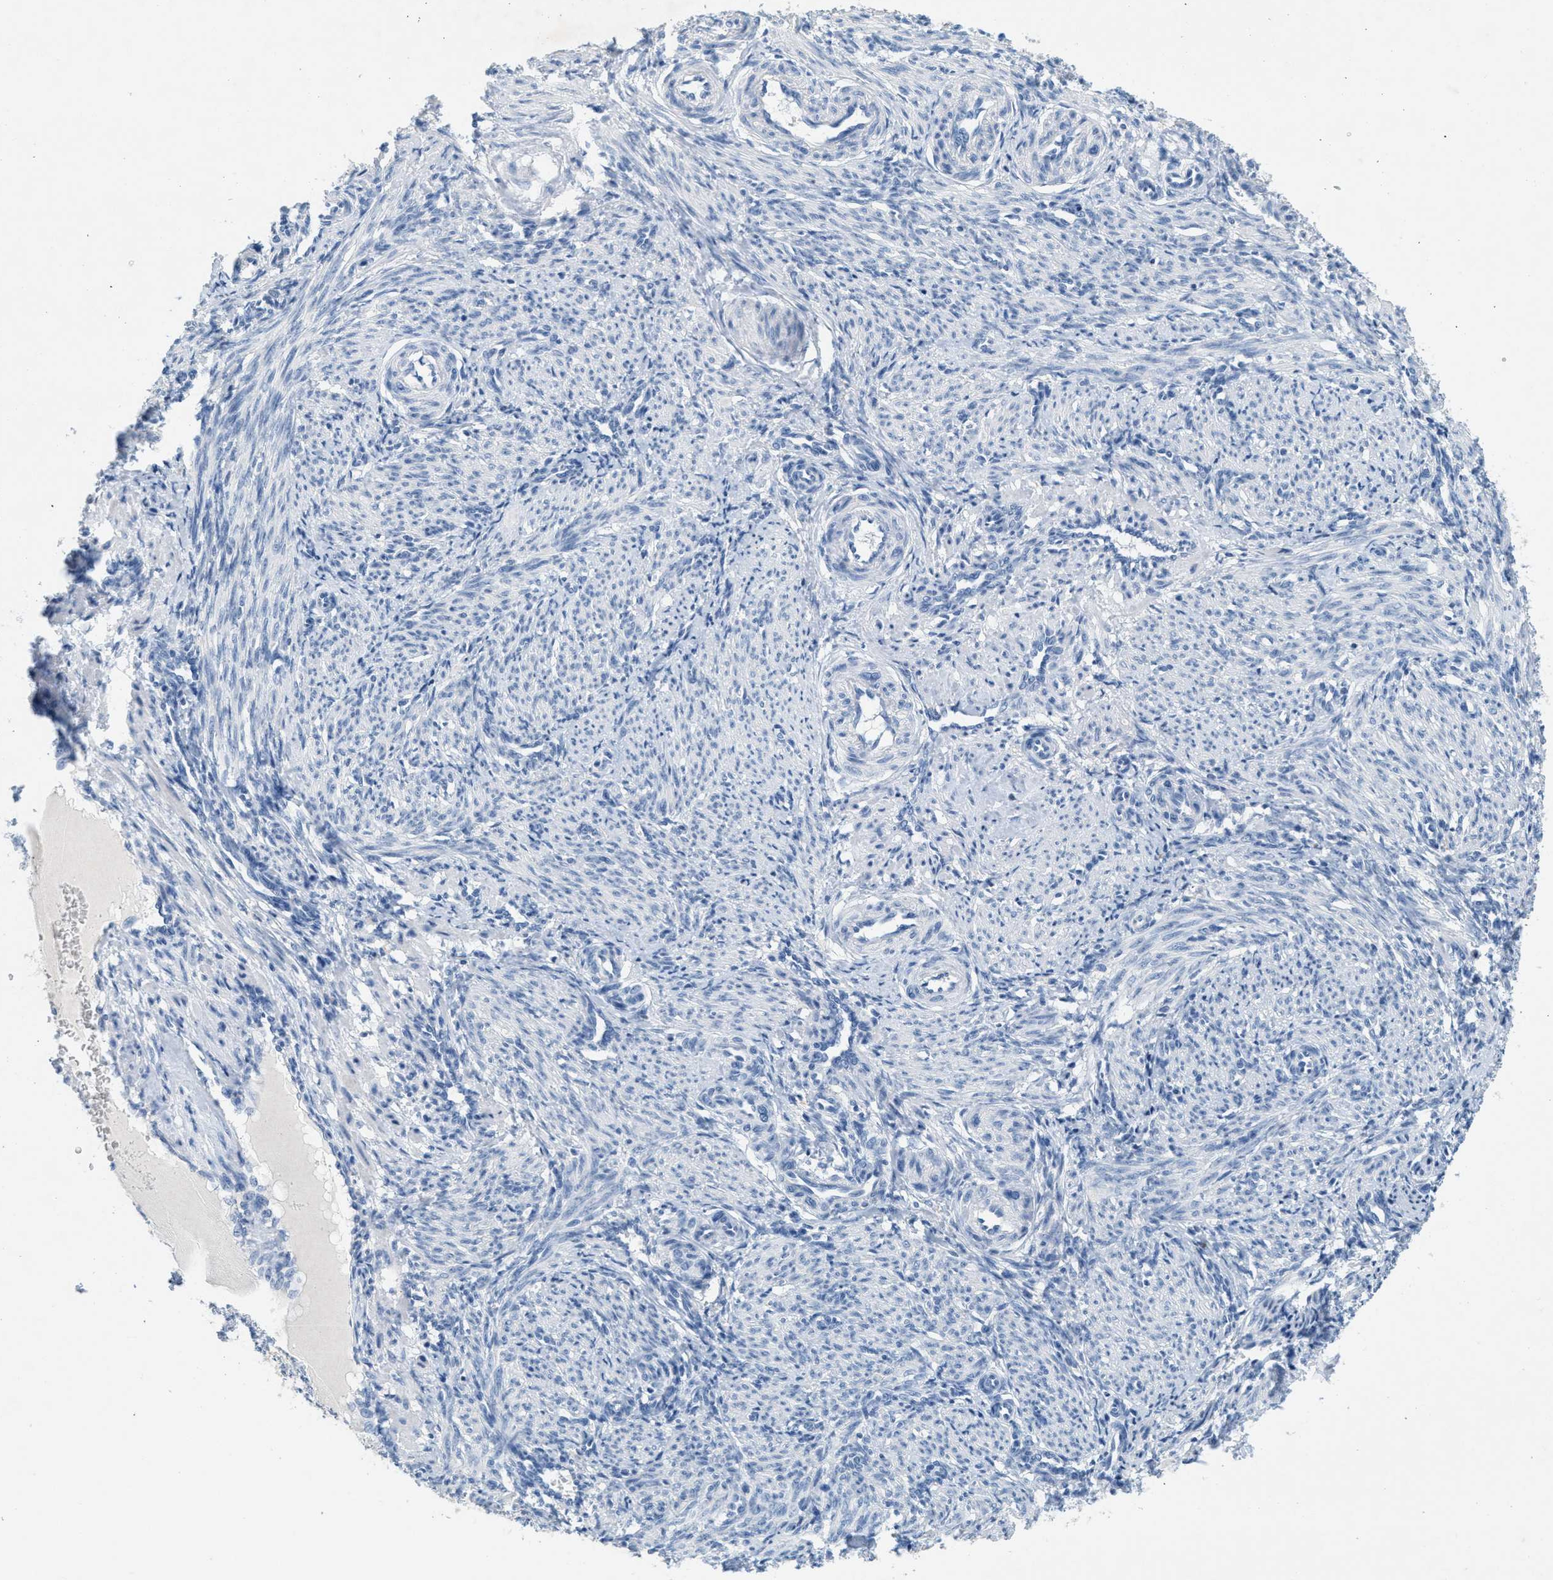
{"staining": {"intensity": "negative", "quantity": "none", "location": "none"}, "tissue": "smooth muscle", "cell_type": "Smooth muscle cells", "image_type": "normal", "snomed": [{"axis": "morphology", "description": "Normal tissue, NOS"}, {"axis": "topography", "description": "Endometrium"}], "caption": "A histopathology image of human smooth muscle is negative for staining in smooth muscle cells. (Immunohistochemistry, brightfield microscopy, high magnification).", "gene": "GPM6A", "patient": {"sex": "female", "age": 33}}